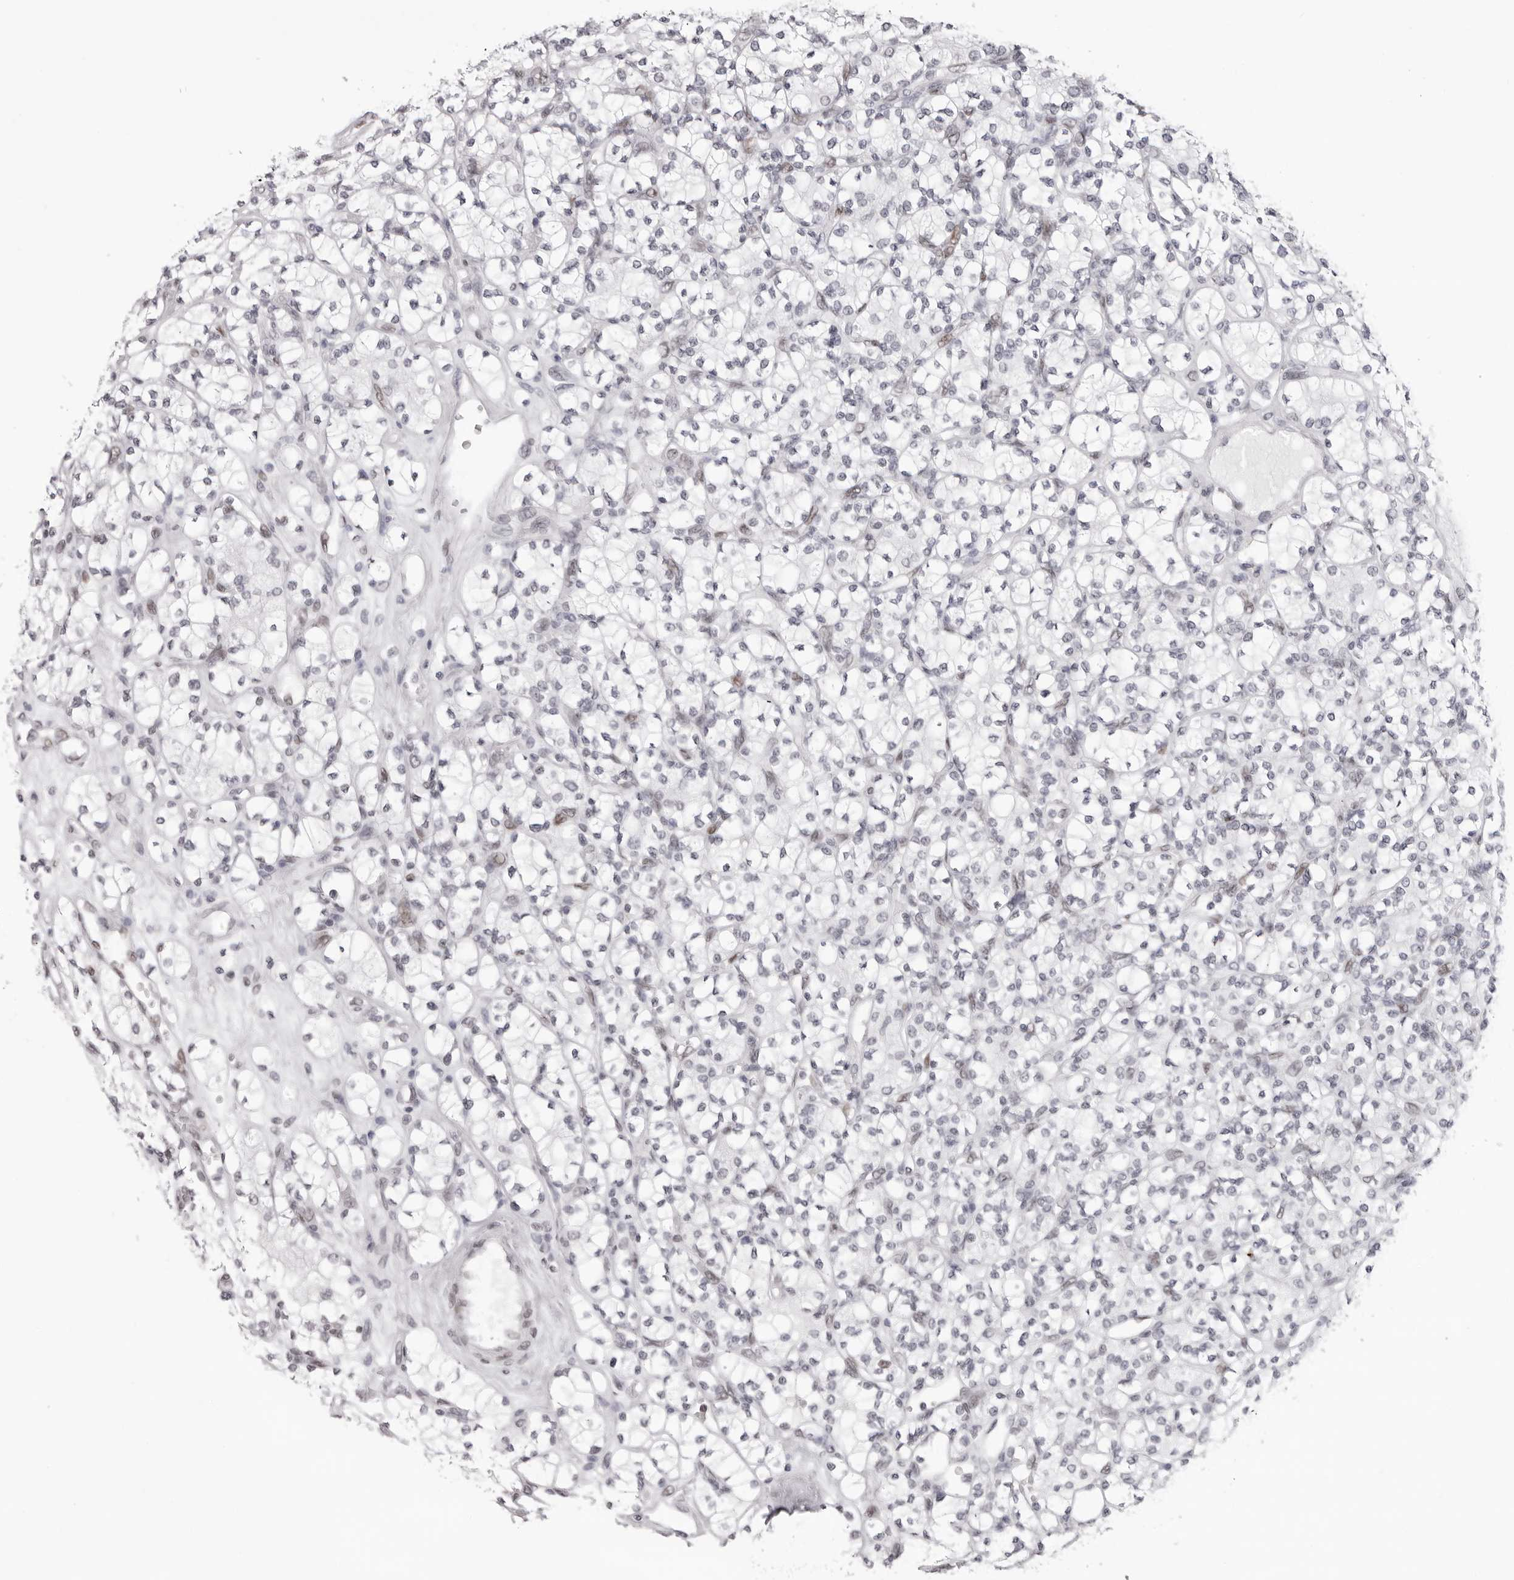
{"staining": {"intensity": "negative", "quantity": "none", "location": "none"}, "tissue": "renal cancer", "cell_type": "Tumor cells", "image_type": "cancer", "snomed": [{"axis": "morphology", "description": "Adenocarcinoma, NOS"}, {"axis": "topography", "description": "Kidney"}], "caption": "The image demonstrates no staining of tumor cells in renal cancer (adenocarcinoma).", "gene": "MAFK", "patient": {"sex": "male", "age": 77}}